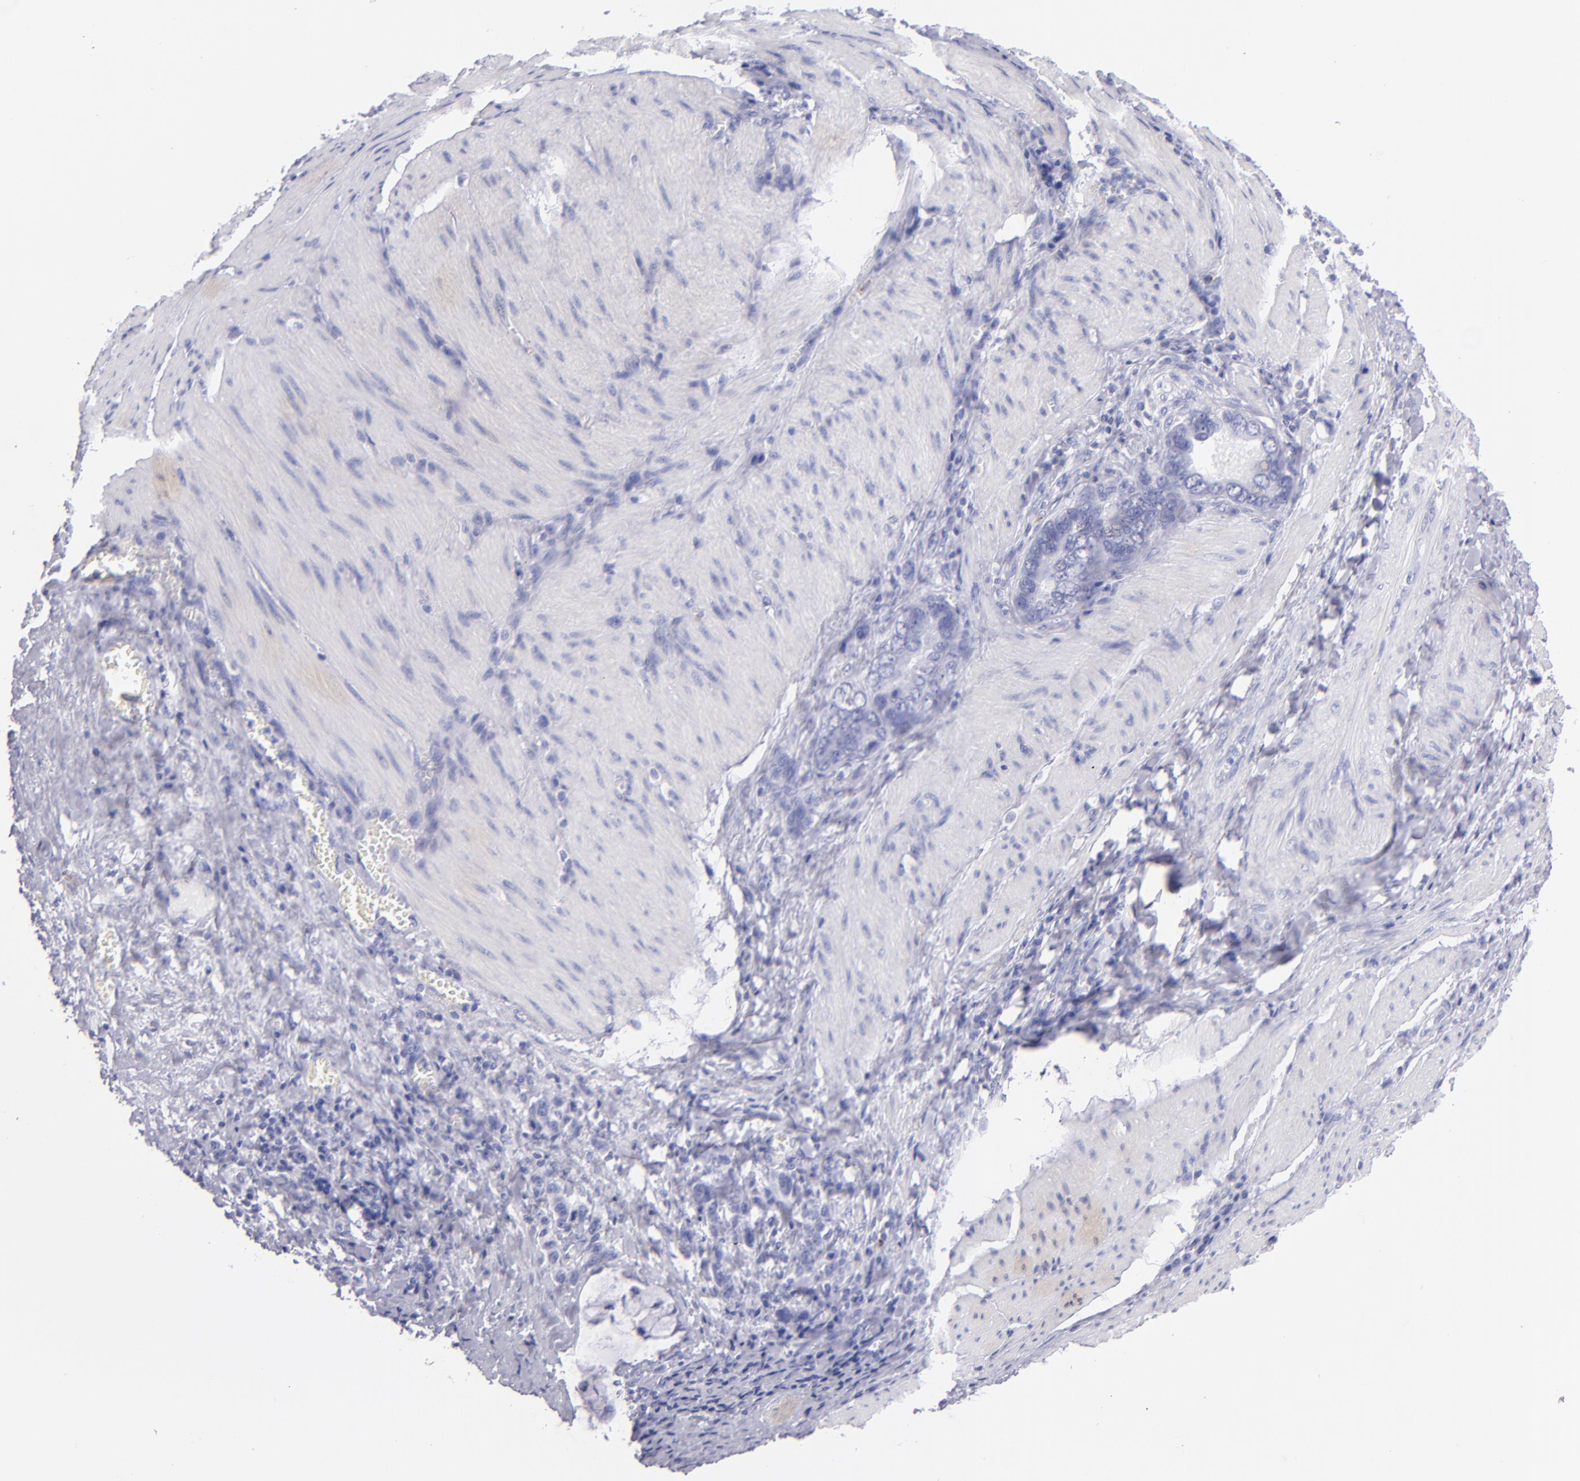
{"staining": {"intensity": "negative", "quantity": "none", "location": "none"}, "tissue": "stomach cancer", "cell_type": "Tumor cells", "image_type": "cancer", "snomed": [{"axis": "morphology", "description": "Adenocarcinoma, NOS"}, {"axis": "topography", "description": "Stomach"}], "caption": "Adenocarcinoma (stomach) was stained to show a protein in brown. There is no significant positivity in tumor cells.", "gene": "PRF1", "patient": {"sex": "male", "age": 78}}